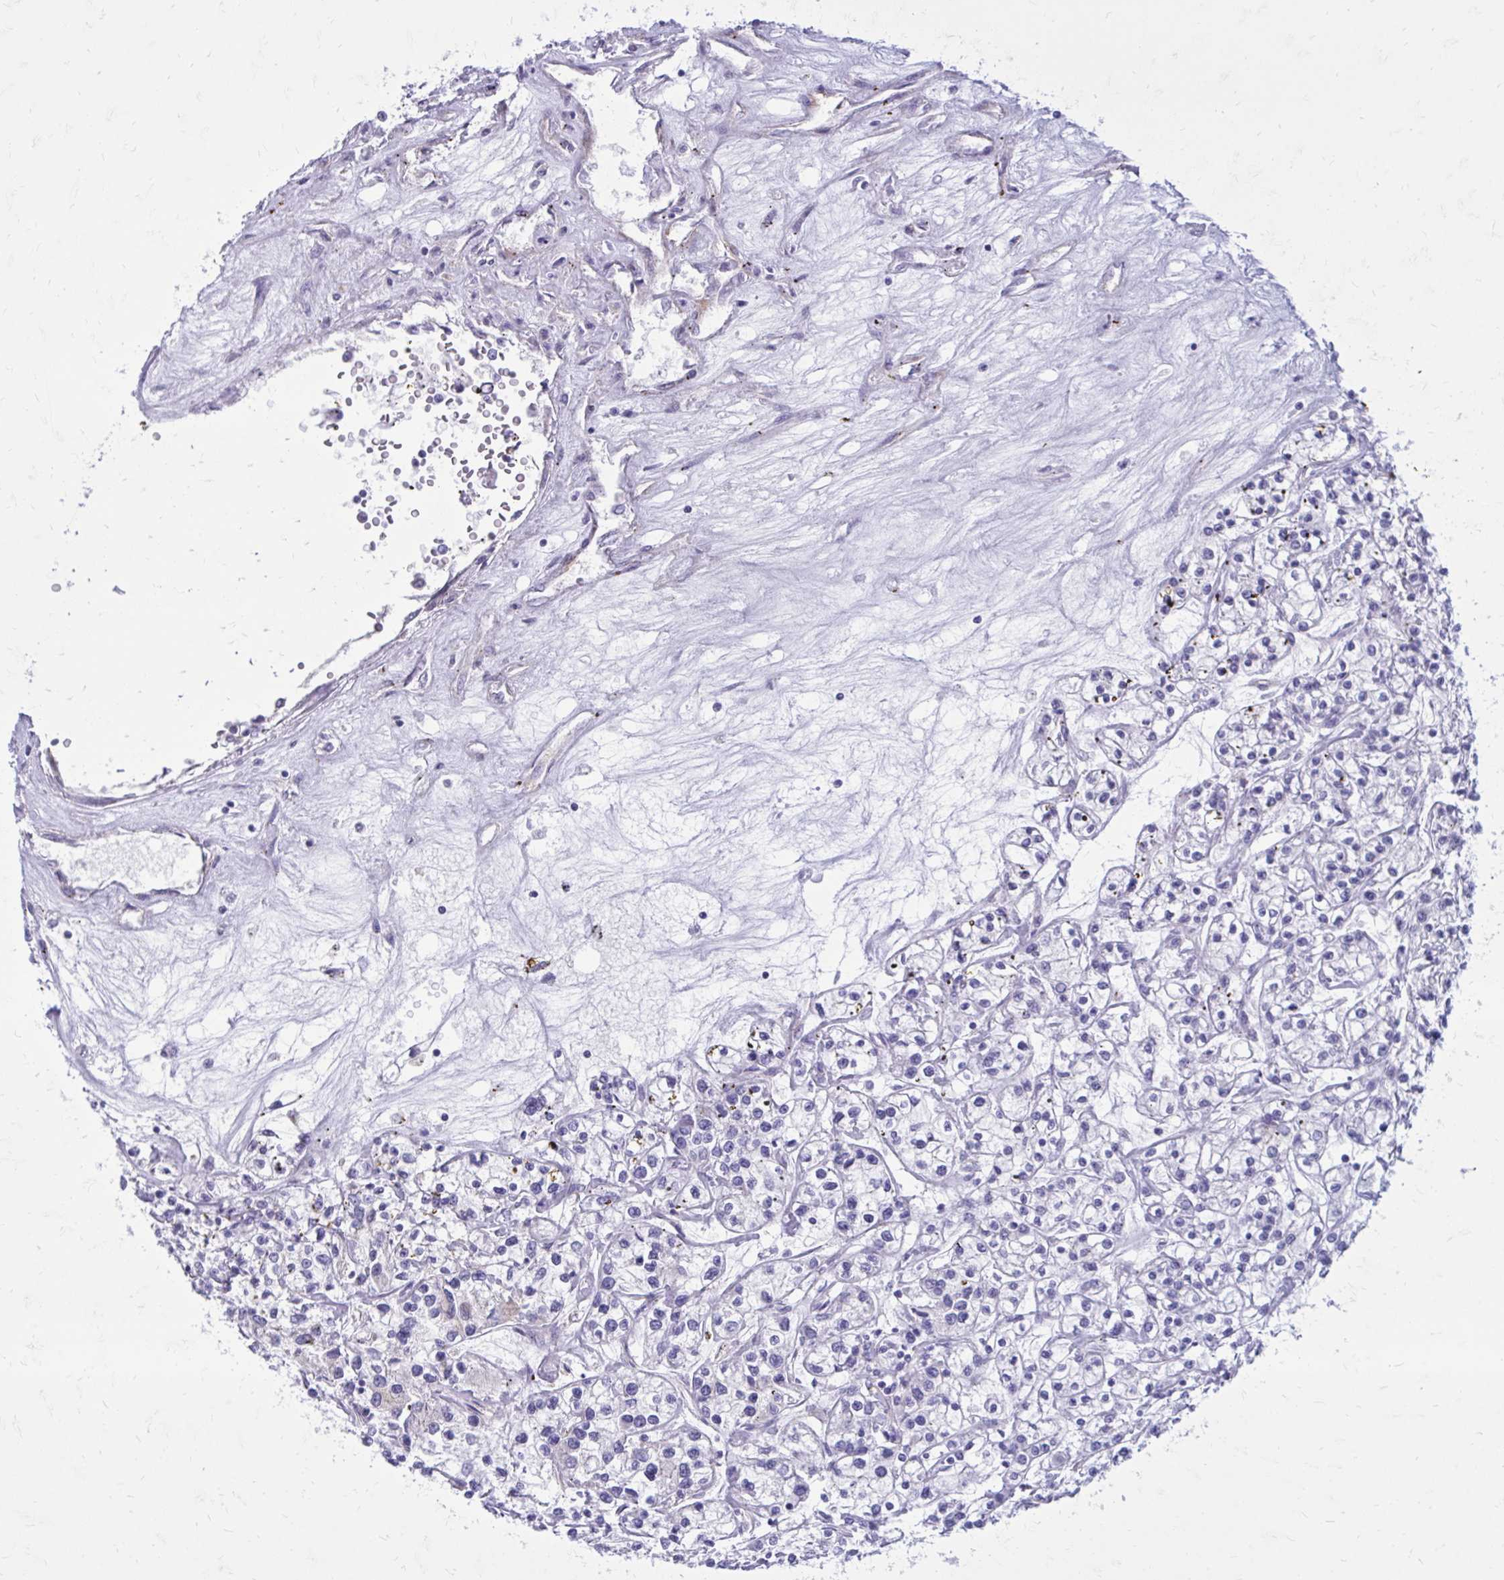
{"staining": {"intensity": "negative", "quantity": "none", "location": "none"}, "tissue": "renal cancer", "cell_type": "Tumor cells", "image_type": "cancer", "snomed": [{"axis": "morphology", "description": "Adenocarcinoma, NOS"}, {"axis": "topography", "description": "Kidney"}], "caption": "A micrograph of renal cancer (adenocarcinoma) stained for a protein exhibits no brown staining in tumor cells.", "gene": "CLTA", "patient": {"sex": "female", "age": 59}}